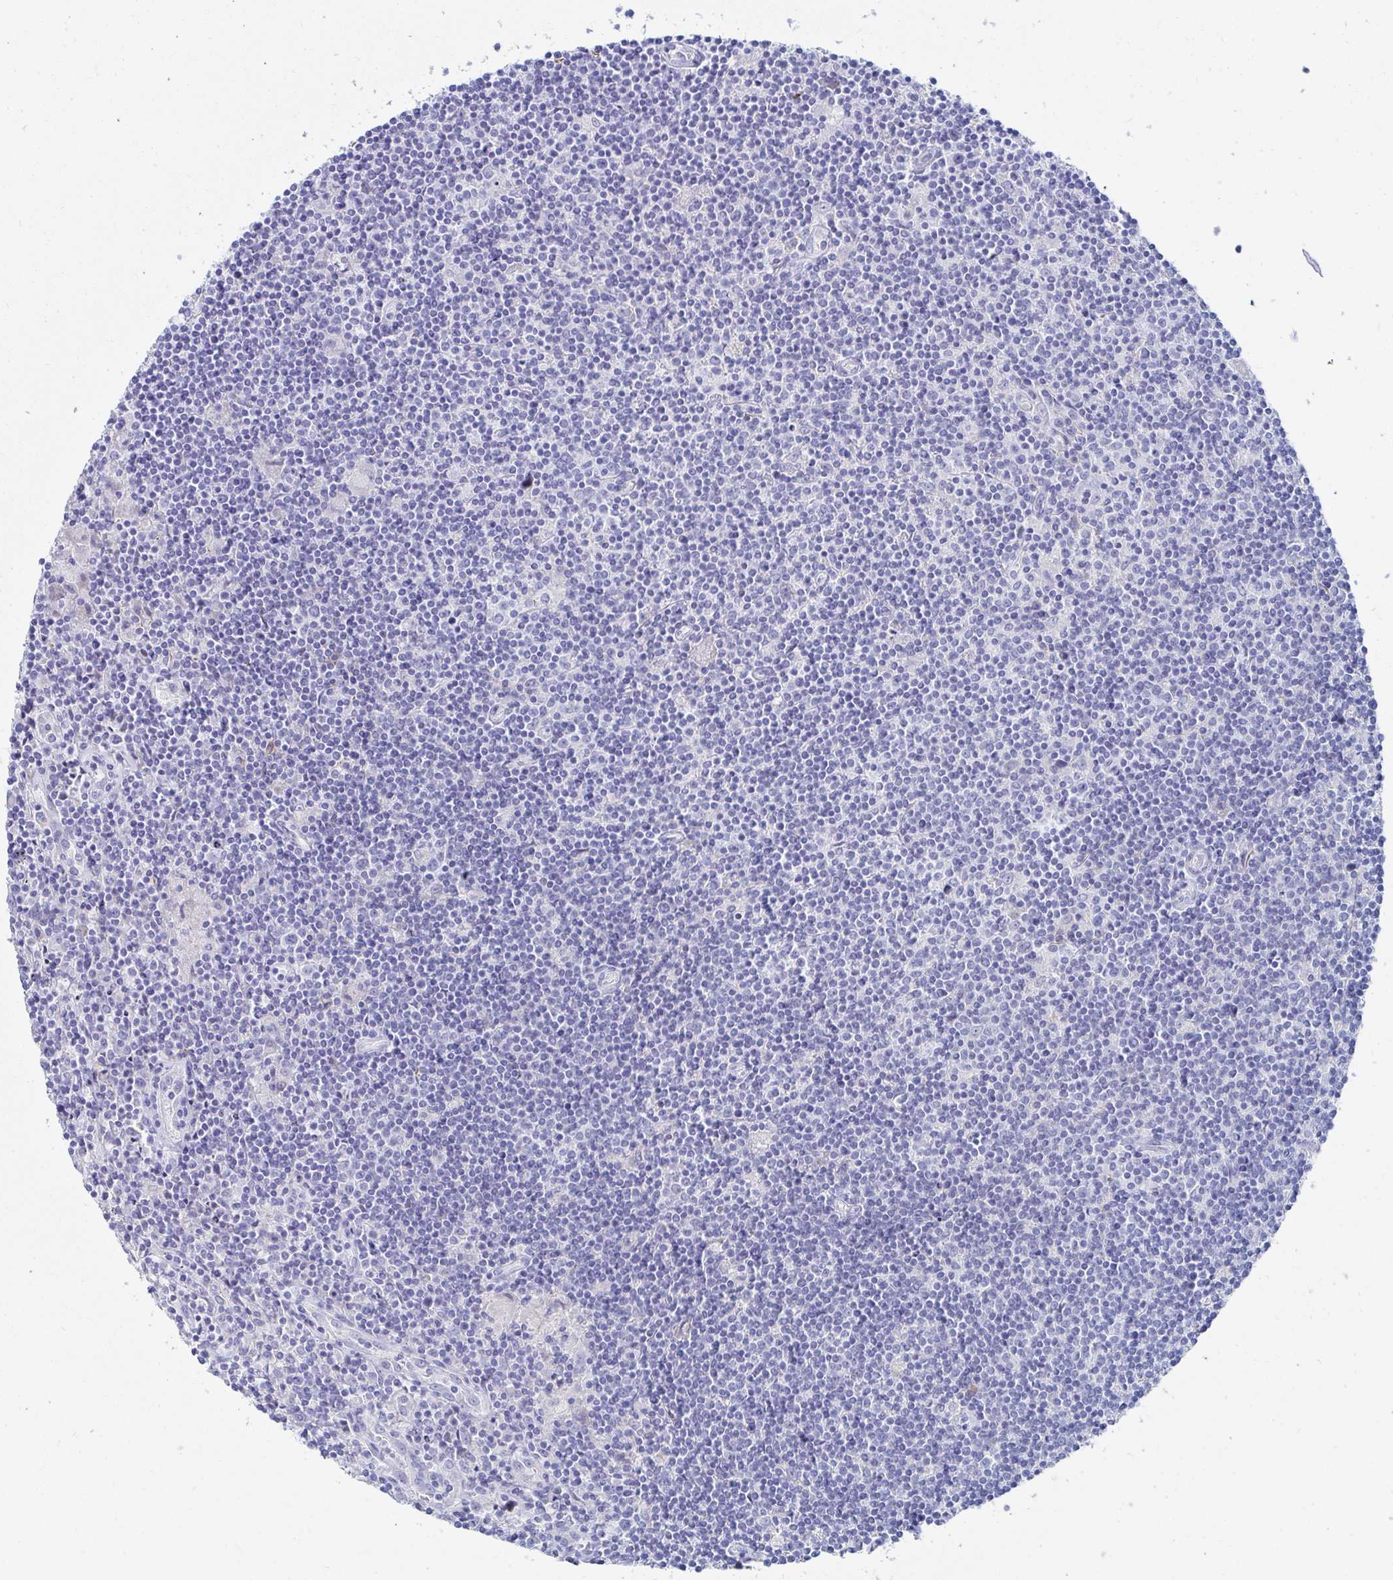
{"staining": {"intensity": "negative", "quantity": "none", "location": "none"}, "tissue": "lymphoma", "cell_type": "Tumor cells", "image_type": "cancer", "snomed": [{"axis": "morphology", "description": "Hodgkin's disease, NOS"}, {"axis": "topography", "description": "Lymph node"}], "caption": "Immunohistochemistry histopathology image of neoplastic tissue: human lymphoma stained with DAB (3,3'-diaminobenzidine) exhibits no significant protein positivity in tumor cells.", "gene": "C4orf17", "patient": {"sex": "male", "age": 40}}